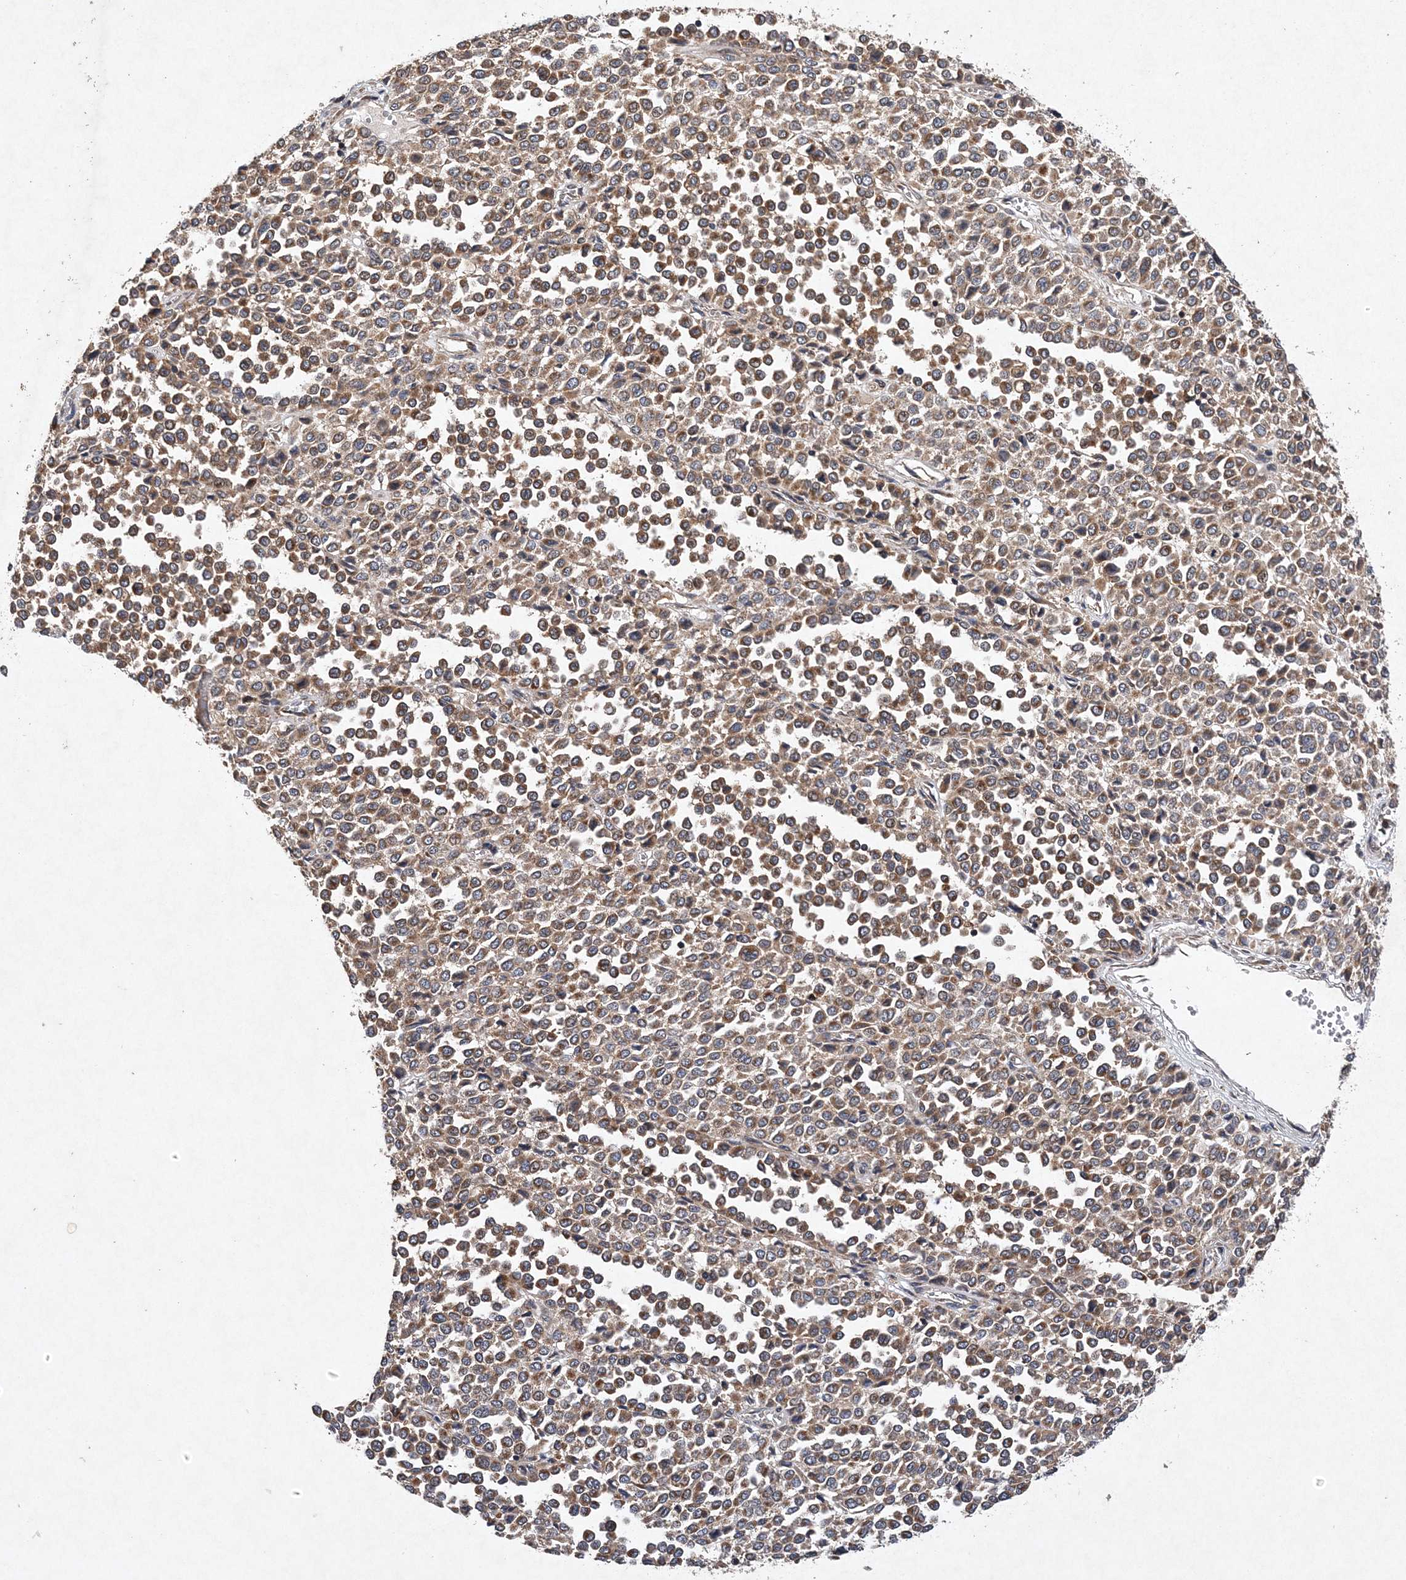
{"staining": {"intensity": "moderate", "quantity": ">75%", "location": "cytoplasmic/membranous"}, "tissue": "melanoma", "cell_type": "Tumor cells", "image_type": "cancer", "snomed": [{"axis": "morphology", "description": "Malignant melanoma, Metastatic site"}, {"axis": "topography", "description": "Pancreas"}], "caption": "The image reveals immunohistochemical staining of melanoma. There is moderate cytoplasmic/membranous positivity is identified in approximately >75% of tumor cells.", "gene": "PROSER1", "patient": {"sex": "female", "age": 30}}